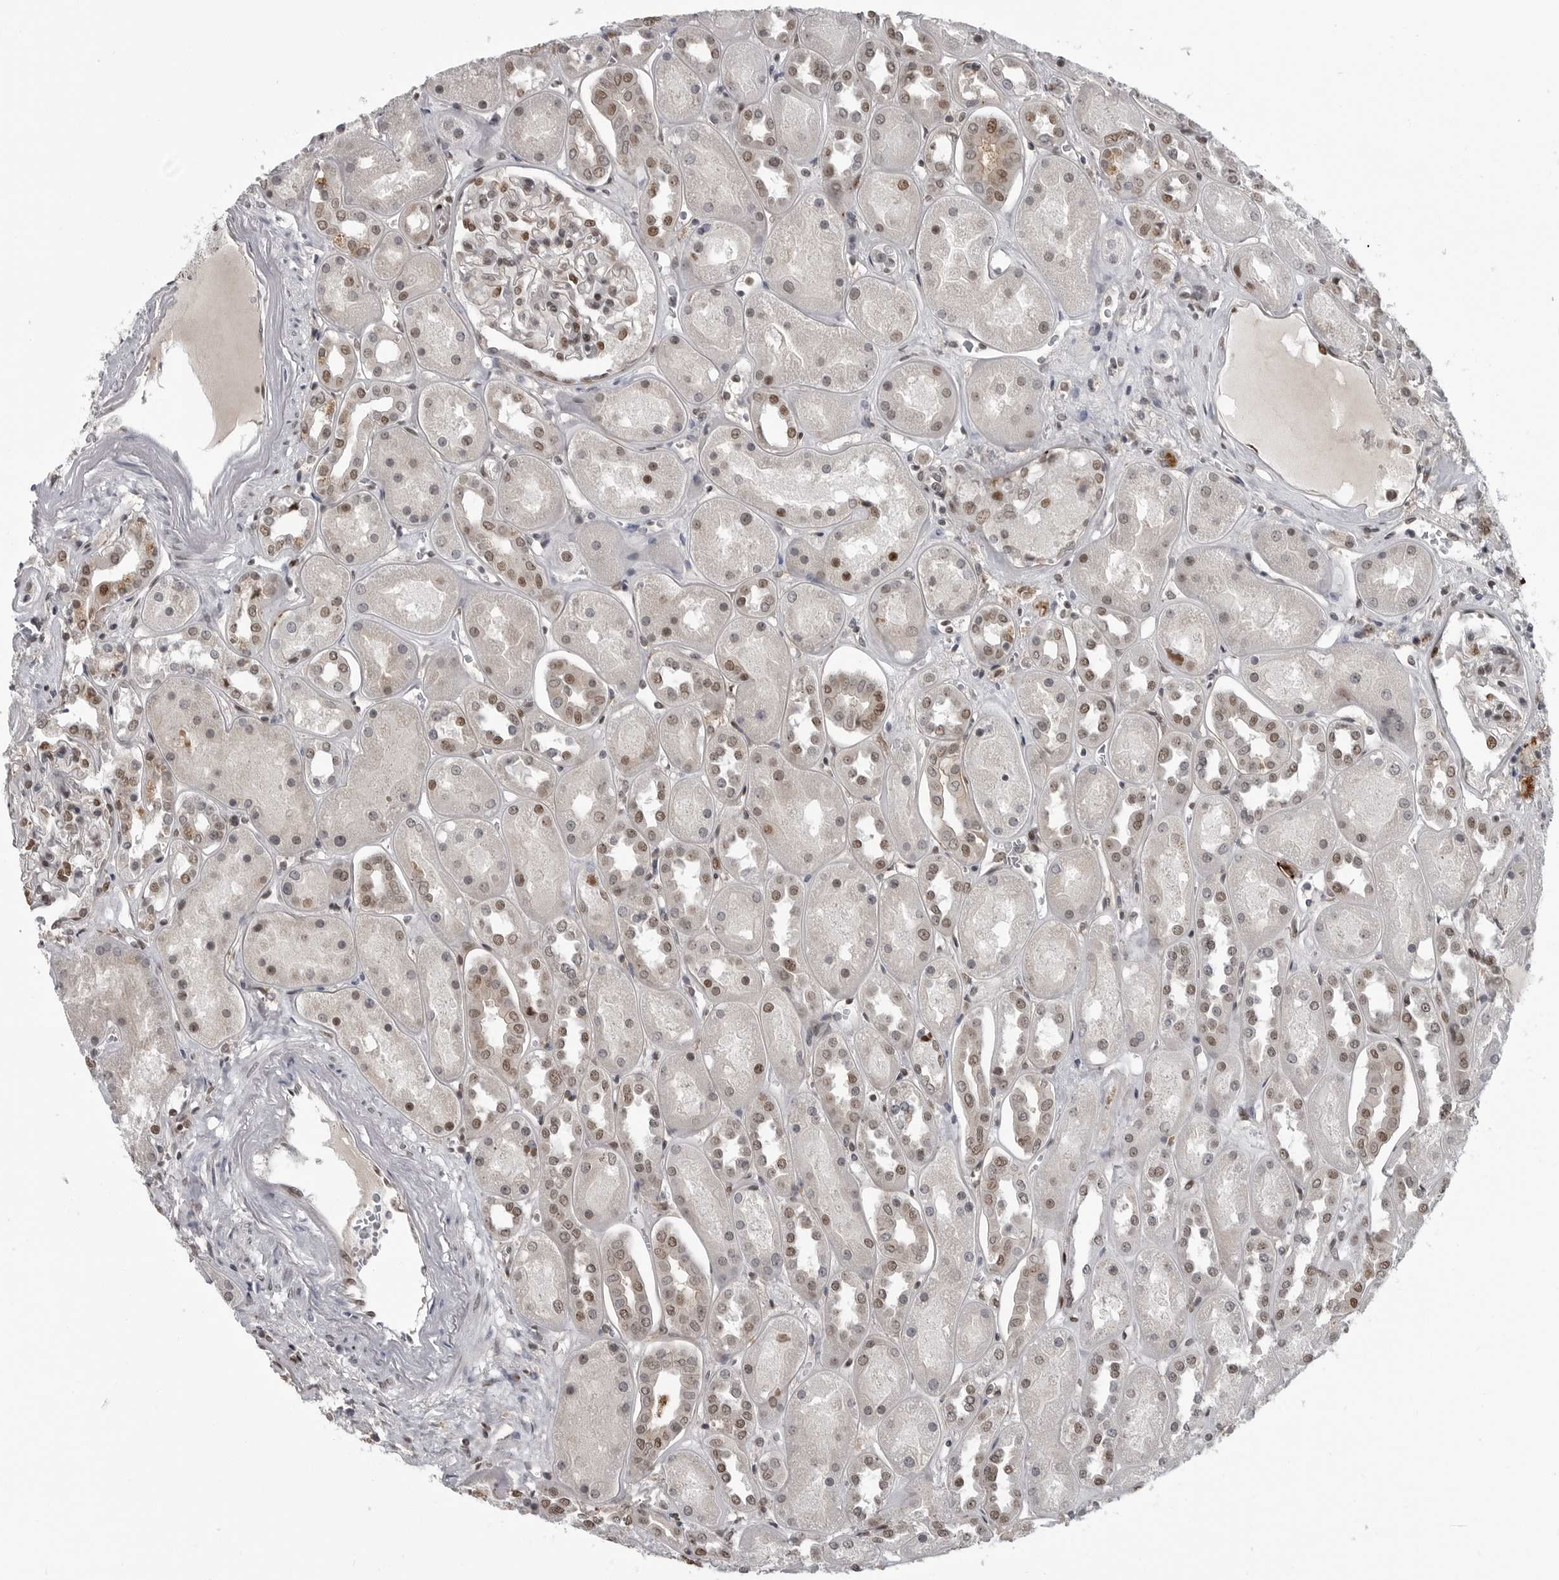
{"staining": {"intensity": "strong", "quantity": "25%-75%", "location": "nuclear"}, "tissue": "kidney", "cell_type": "Cells in glomeruli", "image_type": "normal", "snomed": [{"axis": "morphology", "description": "Normal tissue, NOS"}, {"axis": "topography", "description": "Kidney"}], "caption": "High-magnification brightfield microscopy of benign kidney stained with DAB (brown) and counterstained with hematoxylin (blue). cells in glomeruli exhibit strong nuclear positivity is present in approximately25%-75% of cells. (IHC, brightfield microscopy, high magnification).", "gene": "C8orf58", "patient": {"sex": "male", "age": 70}}